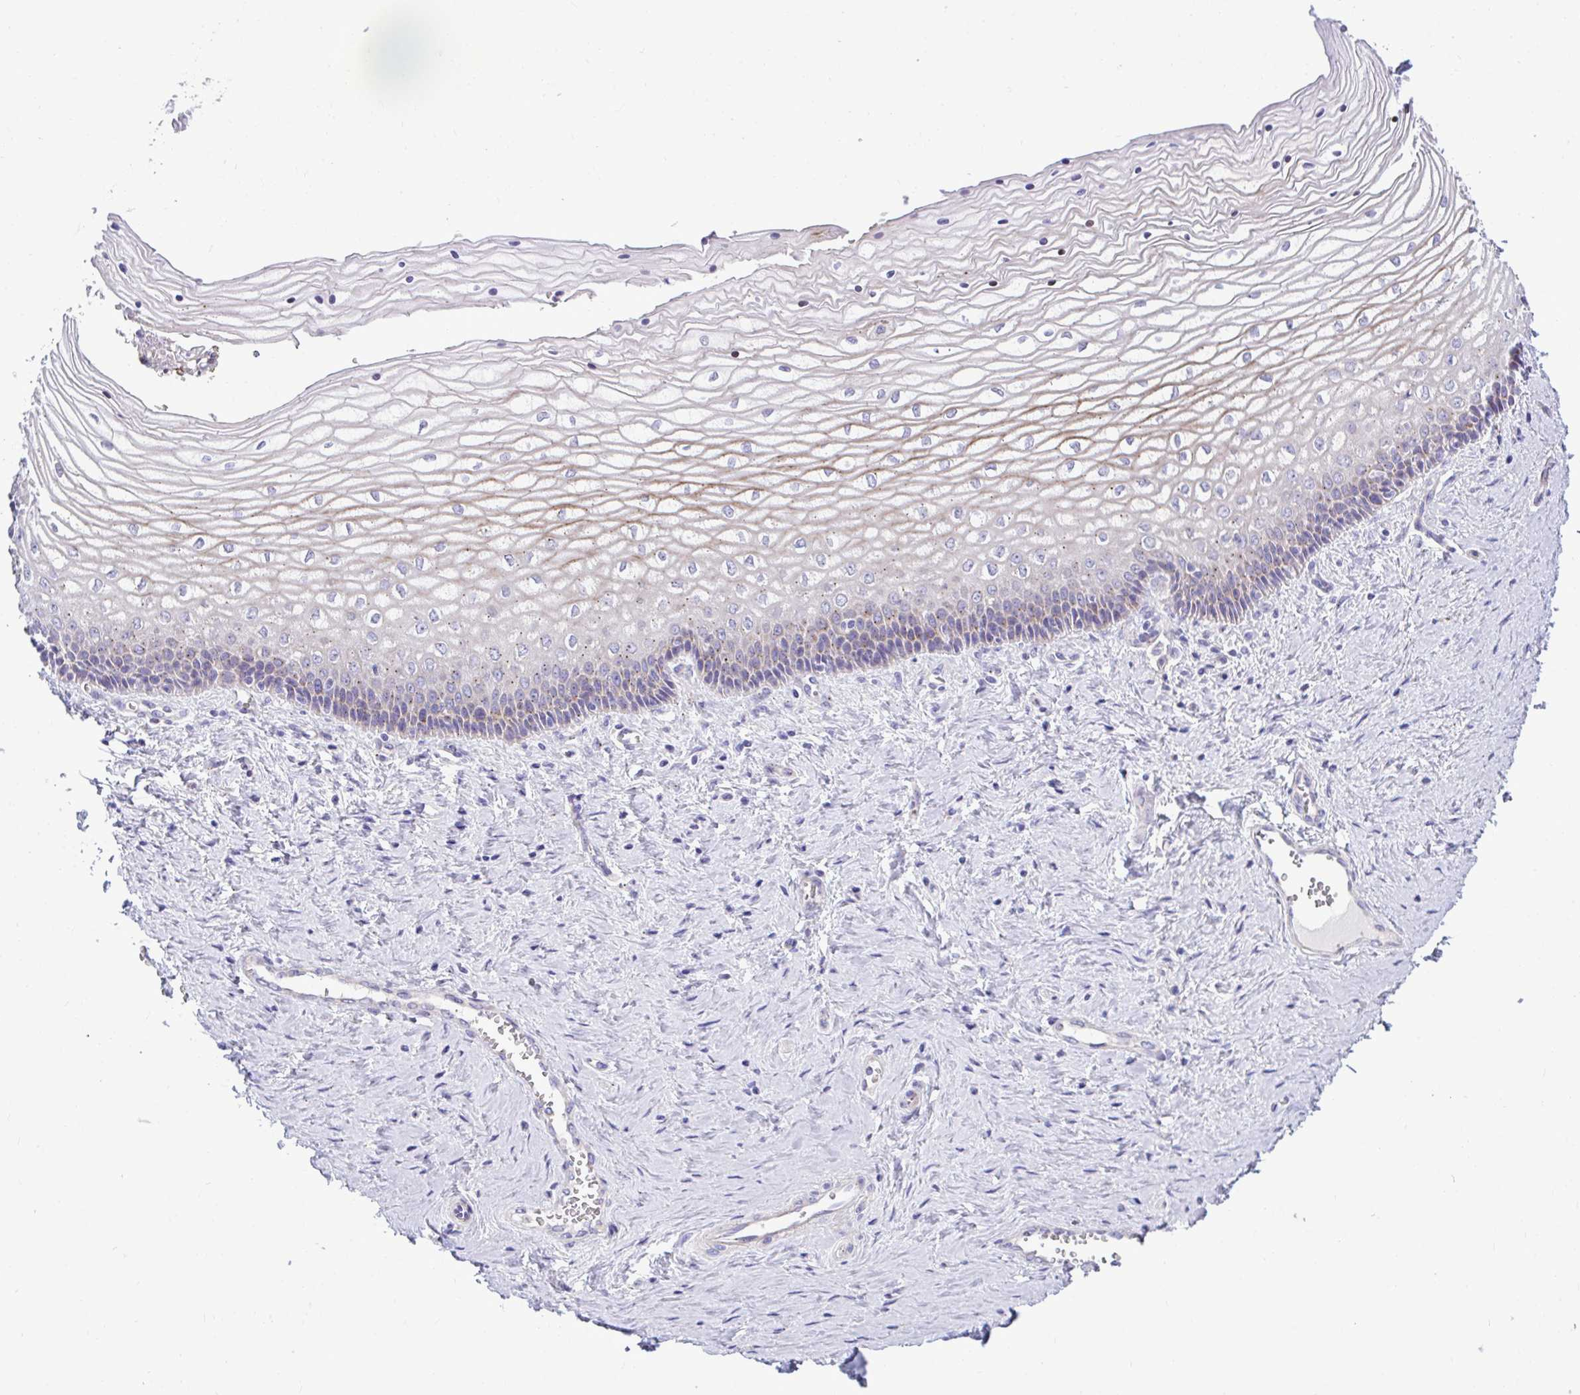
{"staining": {"intensity": "weak", "quantity": "25%-75%", "location": "cytoplasmic/membranous"}, "tissue": "vagina", "cell_type": "Squamous epithelial cells", "image_type": "normal", "snomed": [{"axis": "morphology", "description": "Normal tissue, NOS"}, {"axis": "topography", "description": "Vagina"}], "caption": "Immunohistochemistry photomicrograph of normal vagina: vagina stained using immunohistochemistry (IHC) exhibits low levels of weak protein expression localized specifically in the cytoplasmic/membranous of squamous epithelial cells, appearing as a cytoplasmic/membranous brown color.", "gene": "MRPS16", "patient": {"sex": "female", "age": 45}}